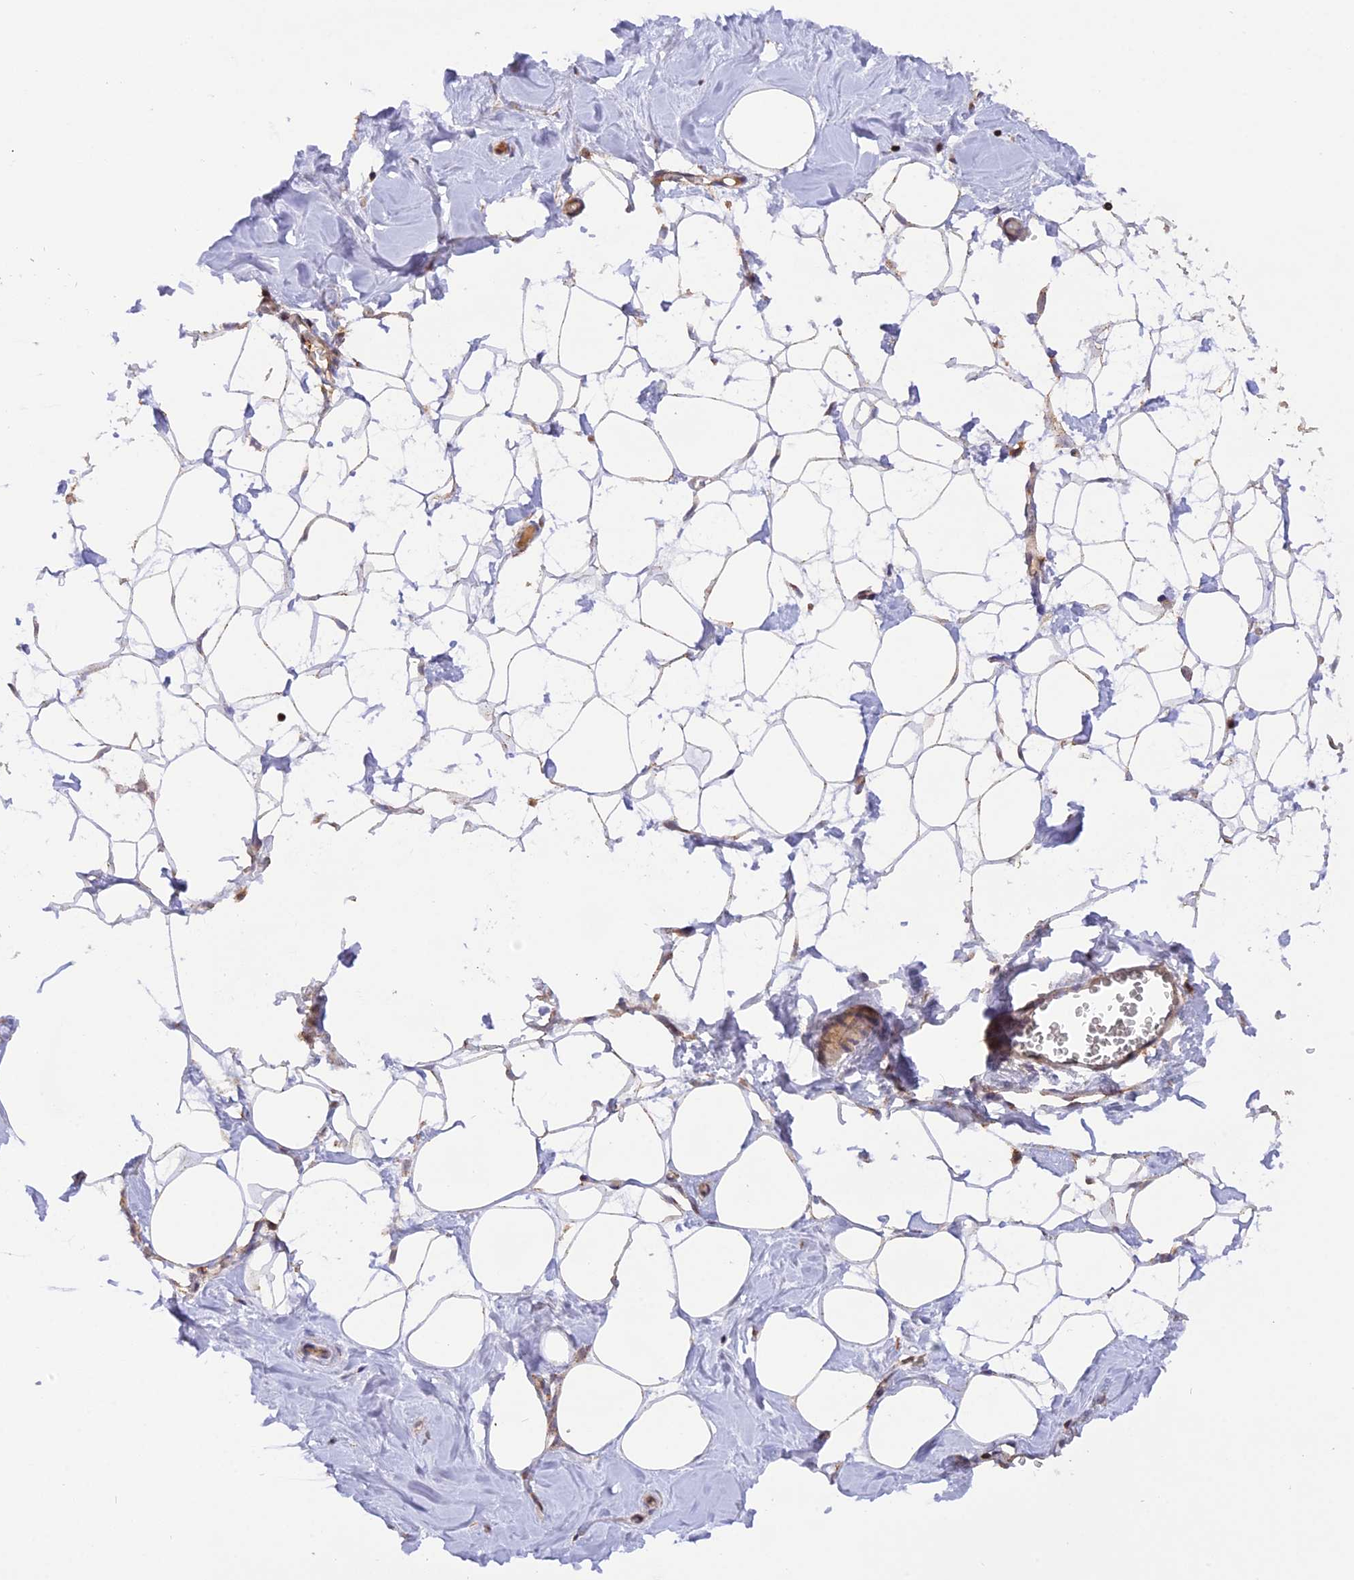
{"staining": {"intensity": "negative", "quantity": "none", "location": "none"}, "tissue": "breast", "cell_type": "Adipocytes", "image_type": "normal", "snomed": [{"axis": "morphology", "description": "Normal tissue, NOS"}, {"axis": "topography", "description": "Breast"}], "caption": "Protein analysis of normal breast demonstrates no significant expression in adipocytes.", "gene": "PEX3", "patient": {"sex": "female", "age": 27}}